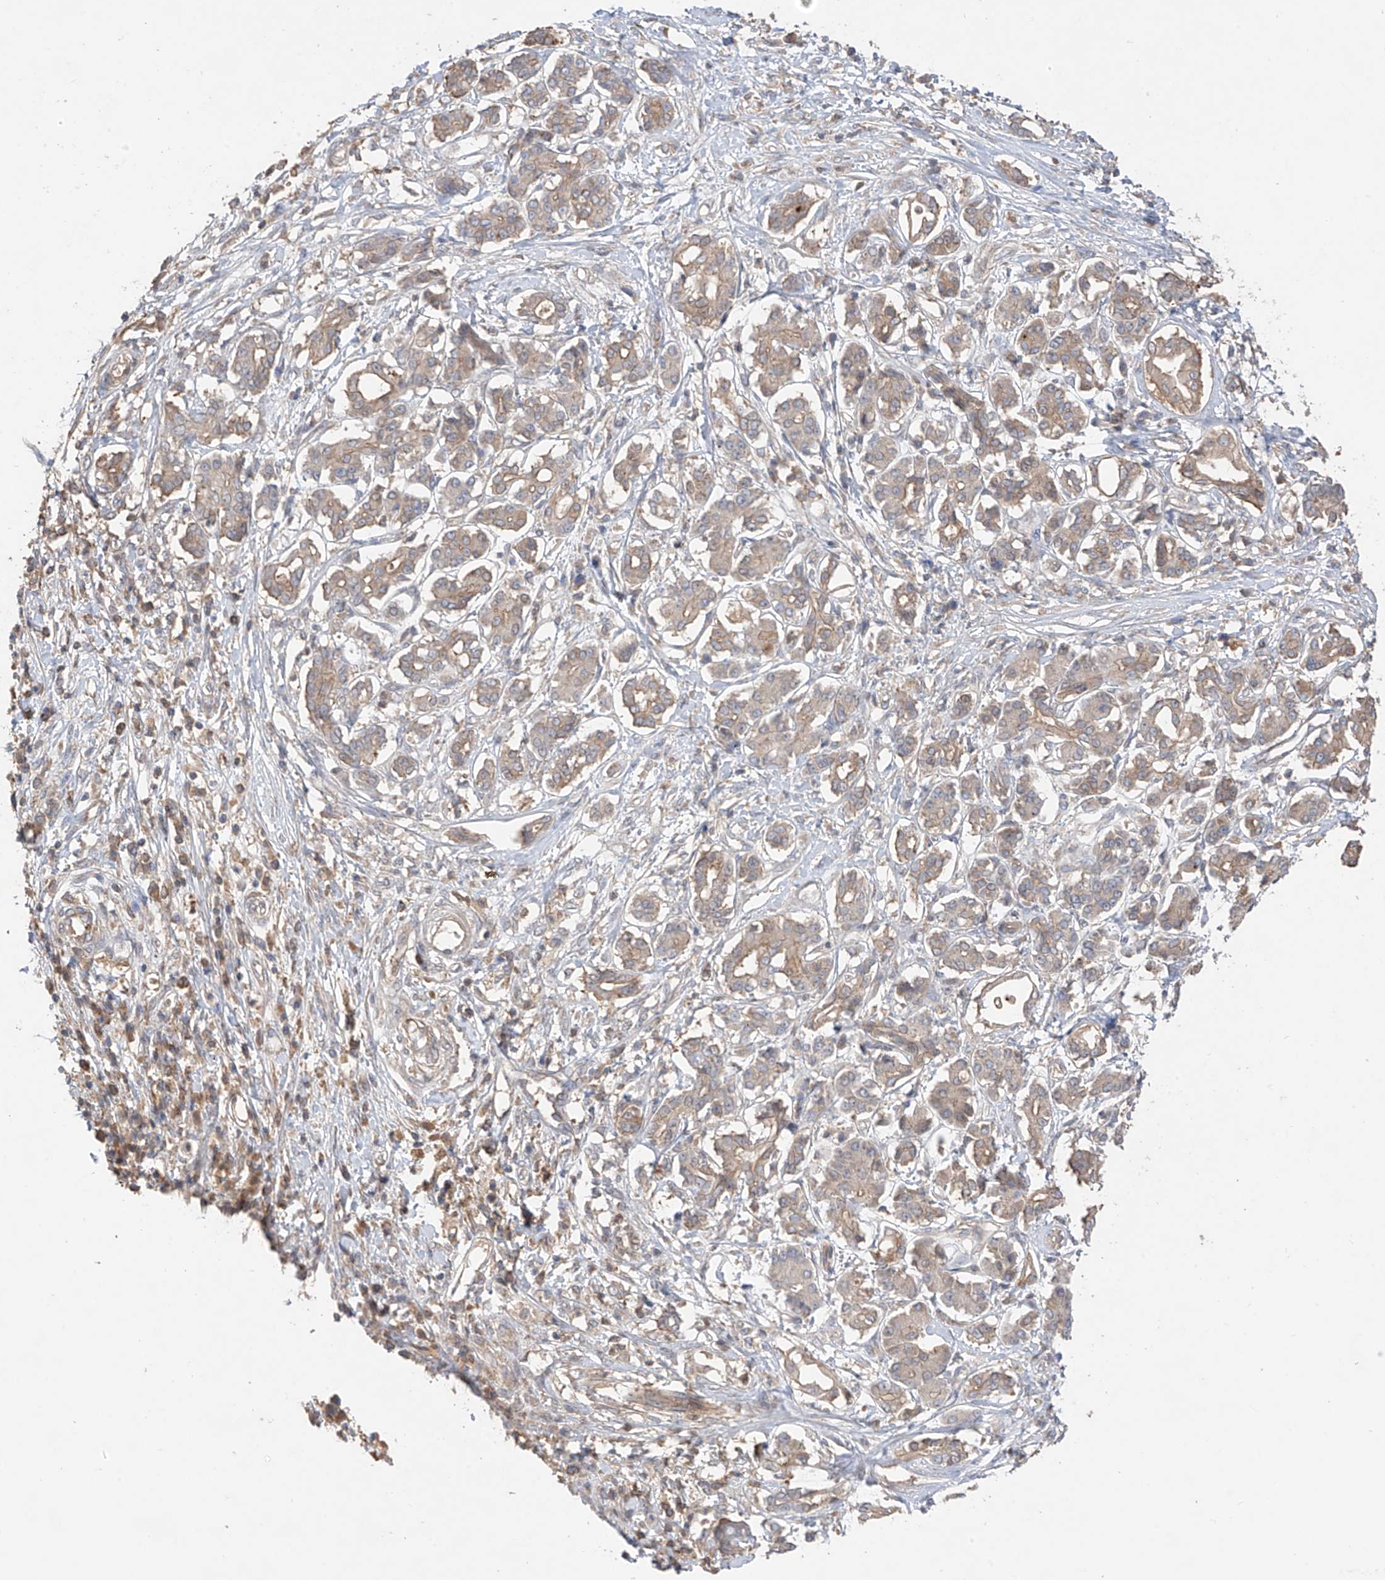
{"staining": {"intensity": "moderate", "quantity": "25%-75%", "location": "cytoplasmic/membranous"}, "tissue": "pancreatic cancer", "cell_type": "Tumor cells", "image_type": "cancer", "snomed": [{"axis": "morphology", "description": "Adenocarcinoma, NOS"}, {"axis": "topography", "description": "Pancreas"}], "caption": "The micrograph displays staining of pancreatic cancer (adenocarcinoma), revealing moderate cytoplasmic/membranous protein expression (brown color) within tumor cells.", "gene": "CACNA2D4", "patient": {"sex": "female", "age": 56}}